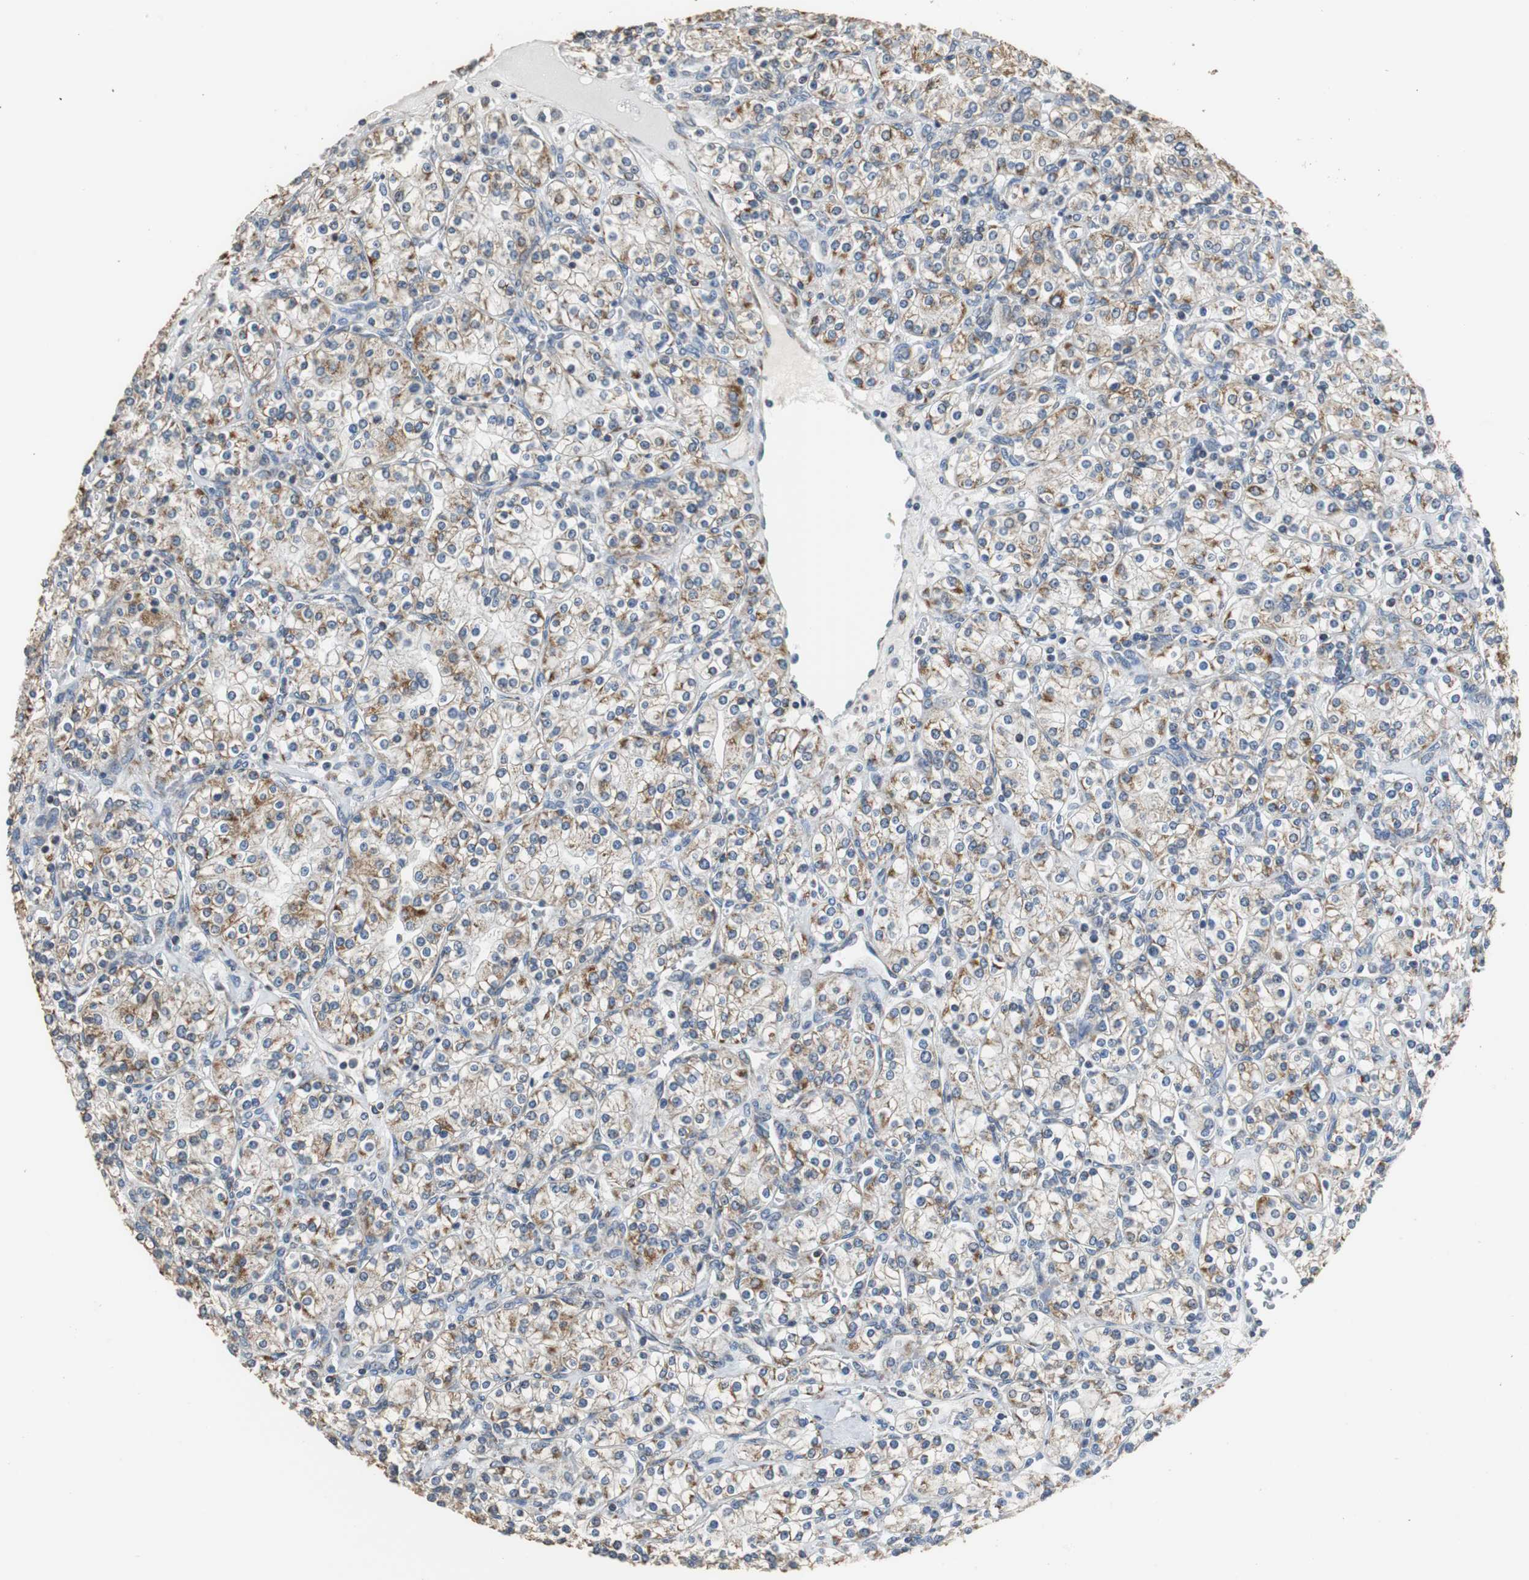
{"staining": {"intensity": "moderate", "quantity": "<25%", "location": "cytoplasmic/membranous"}, "tissue": "renal cancer", "cell_type": "Tumor cells", "image_type": "cancer", "snomed": [{"axis": "morphology", "description": "Adenocarcinoma, NOS"}, {"axis": "topography", "description": "Kidney"}], "caption": "Protein expression analysis of human renal cancer (adenocarcinoma) reveals moderate cytoplasmic/membranous staining in approximately <25% of tumor cells.", "gene": "HMGCL", "patient": {"sex": "male", "age": 77}}